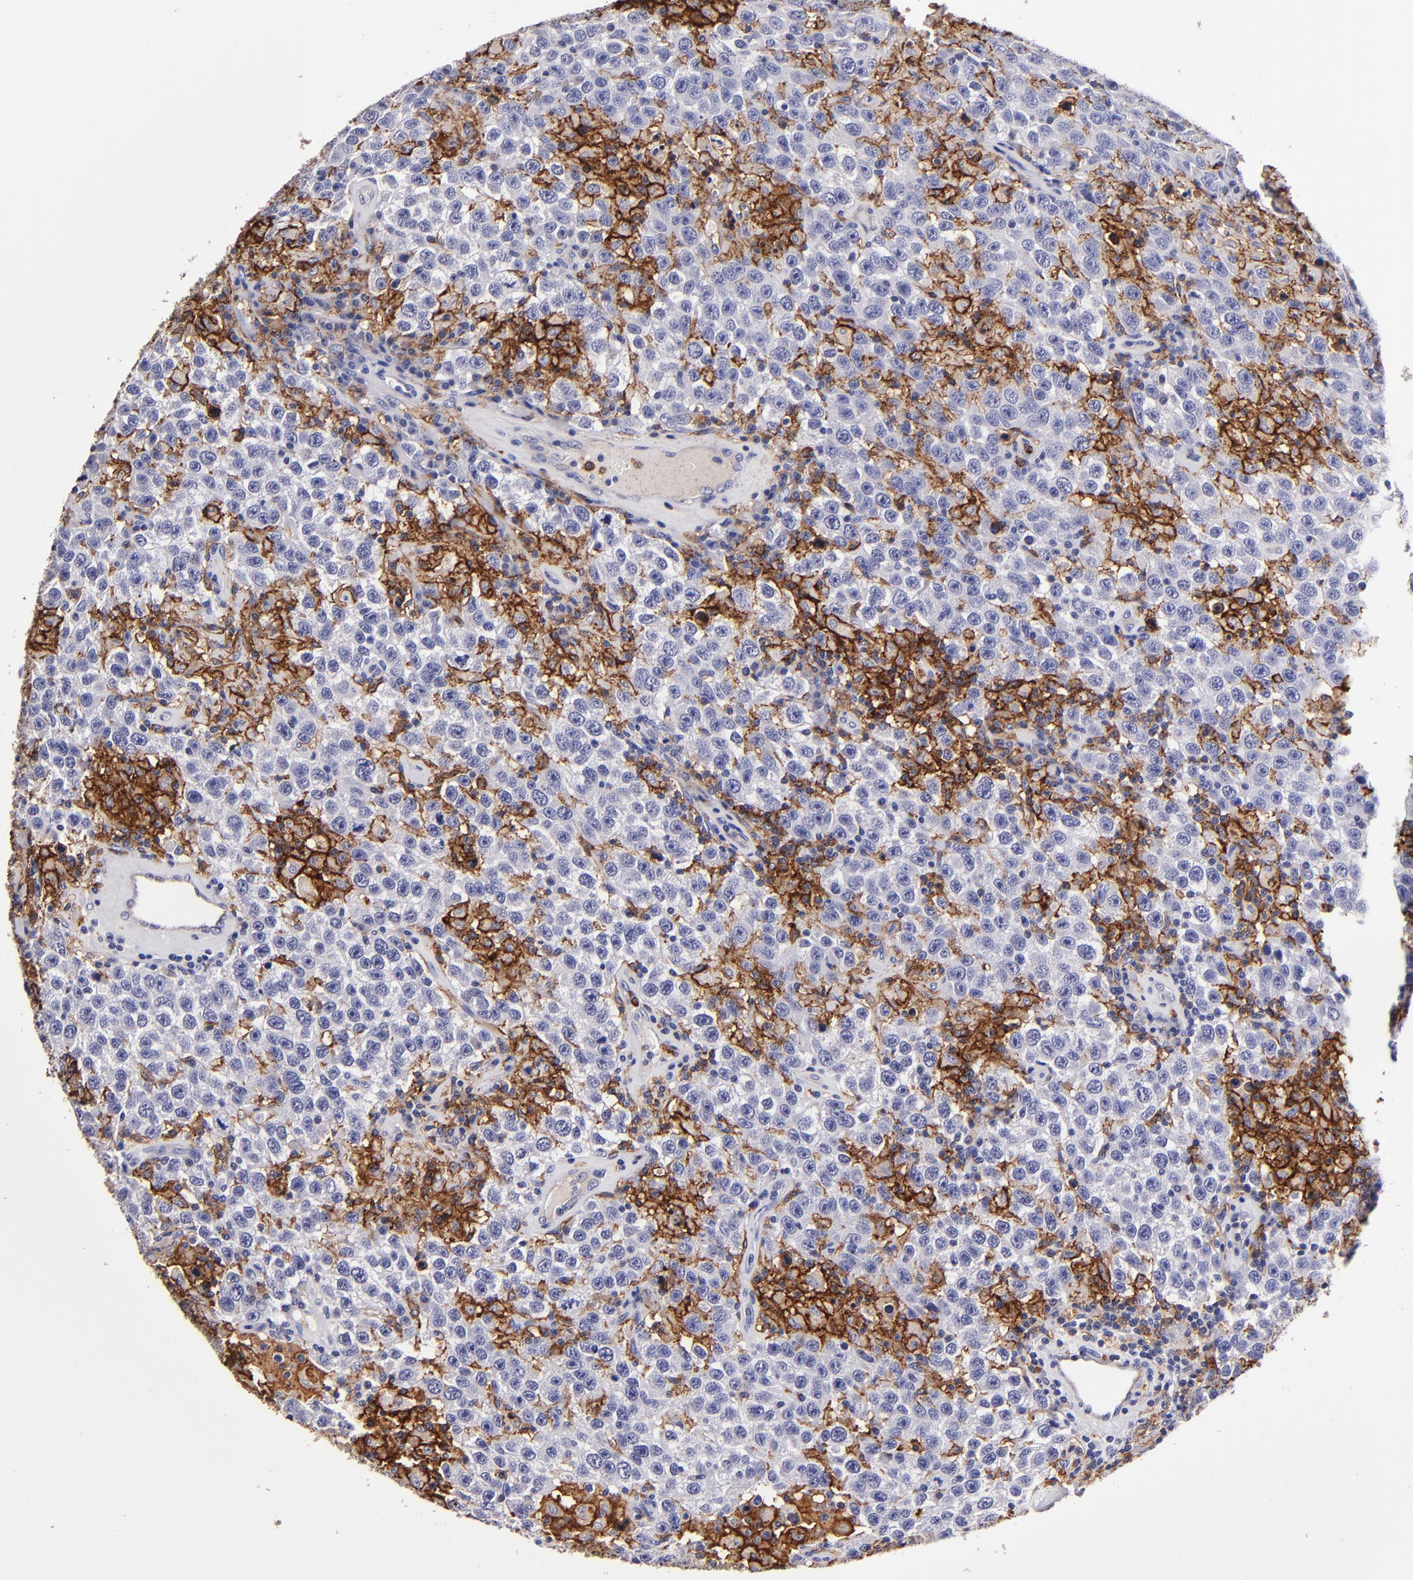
{"staining": {"intensity": "strong", "quantity": "<25%", "location": "cytoplasmic/membranous"}, "tissue": "testis cancer", "cell_type": "Tumor cells", "image_type": "cancer", "snomed": [{"axis": "morphology", "description": "Seminoma, NOS"}, {"axis": "topography", "description": "Testis"}], "caption": "Protein staining of testis cancer tissue displays strong cytoplasmic/membranous staining in about <25% of tumor cells. Nuclei are stained in blue.", "gene": "SIRPA", "patient": {"sex": "male", "age": 41}}